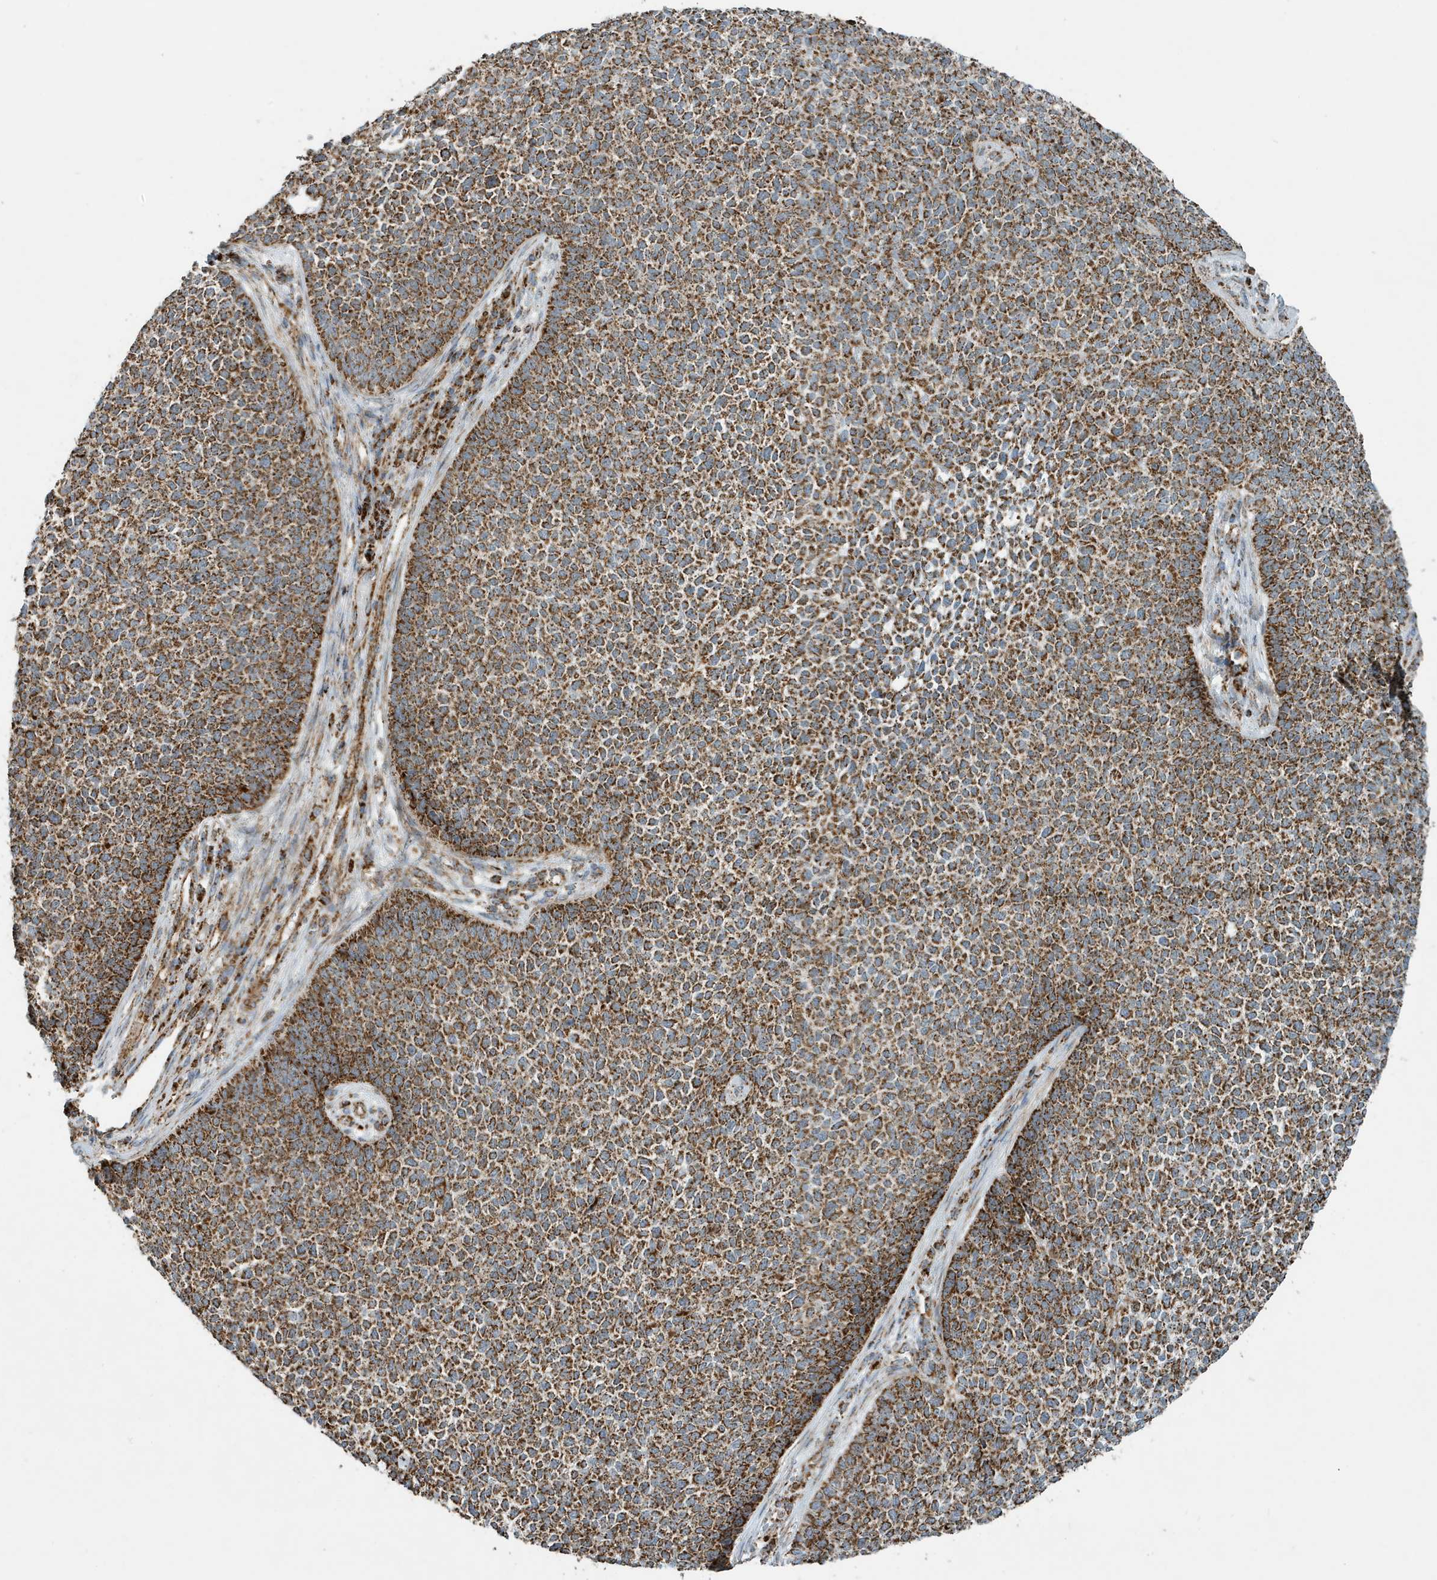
{"staining": {"intensity": "strong", "quantity": ">75%", "location": "cytoplasmic/membranous"}, "tissue": "skin cancer", "cell_type": "Tumor cells", "image_type": "cancer", "snomed": [{"axis": "morphology", "description": "Basal cell carcinoma"}, {"axis": "topography", "description": "Skin"}], "caption": "Human skin cancer stained for a protein (brown) shows strong cytoplasmic/membranous positive positivity in approximately >75% of tumor cells.", "gene": "MAN1A1", "patient": {"sex": "female", "age": 84}}